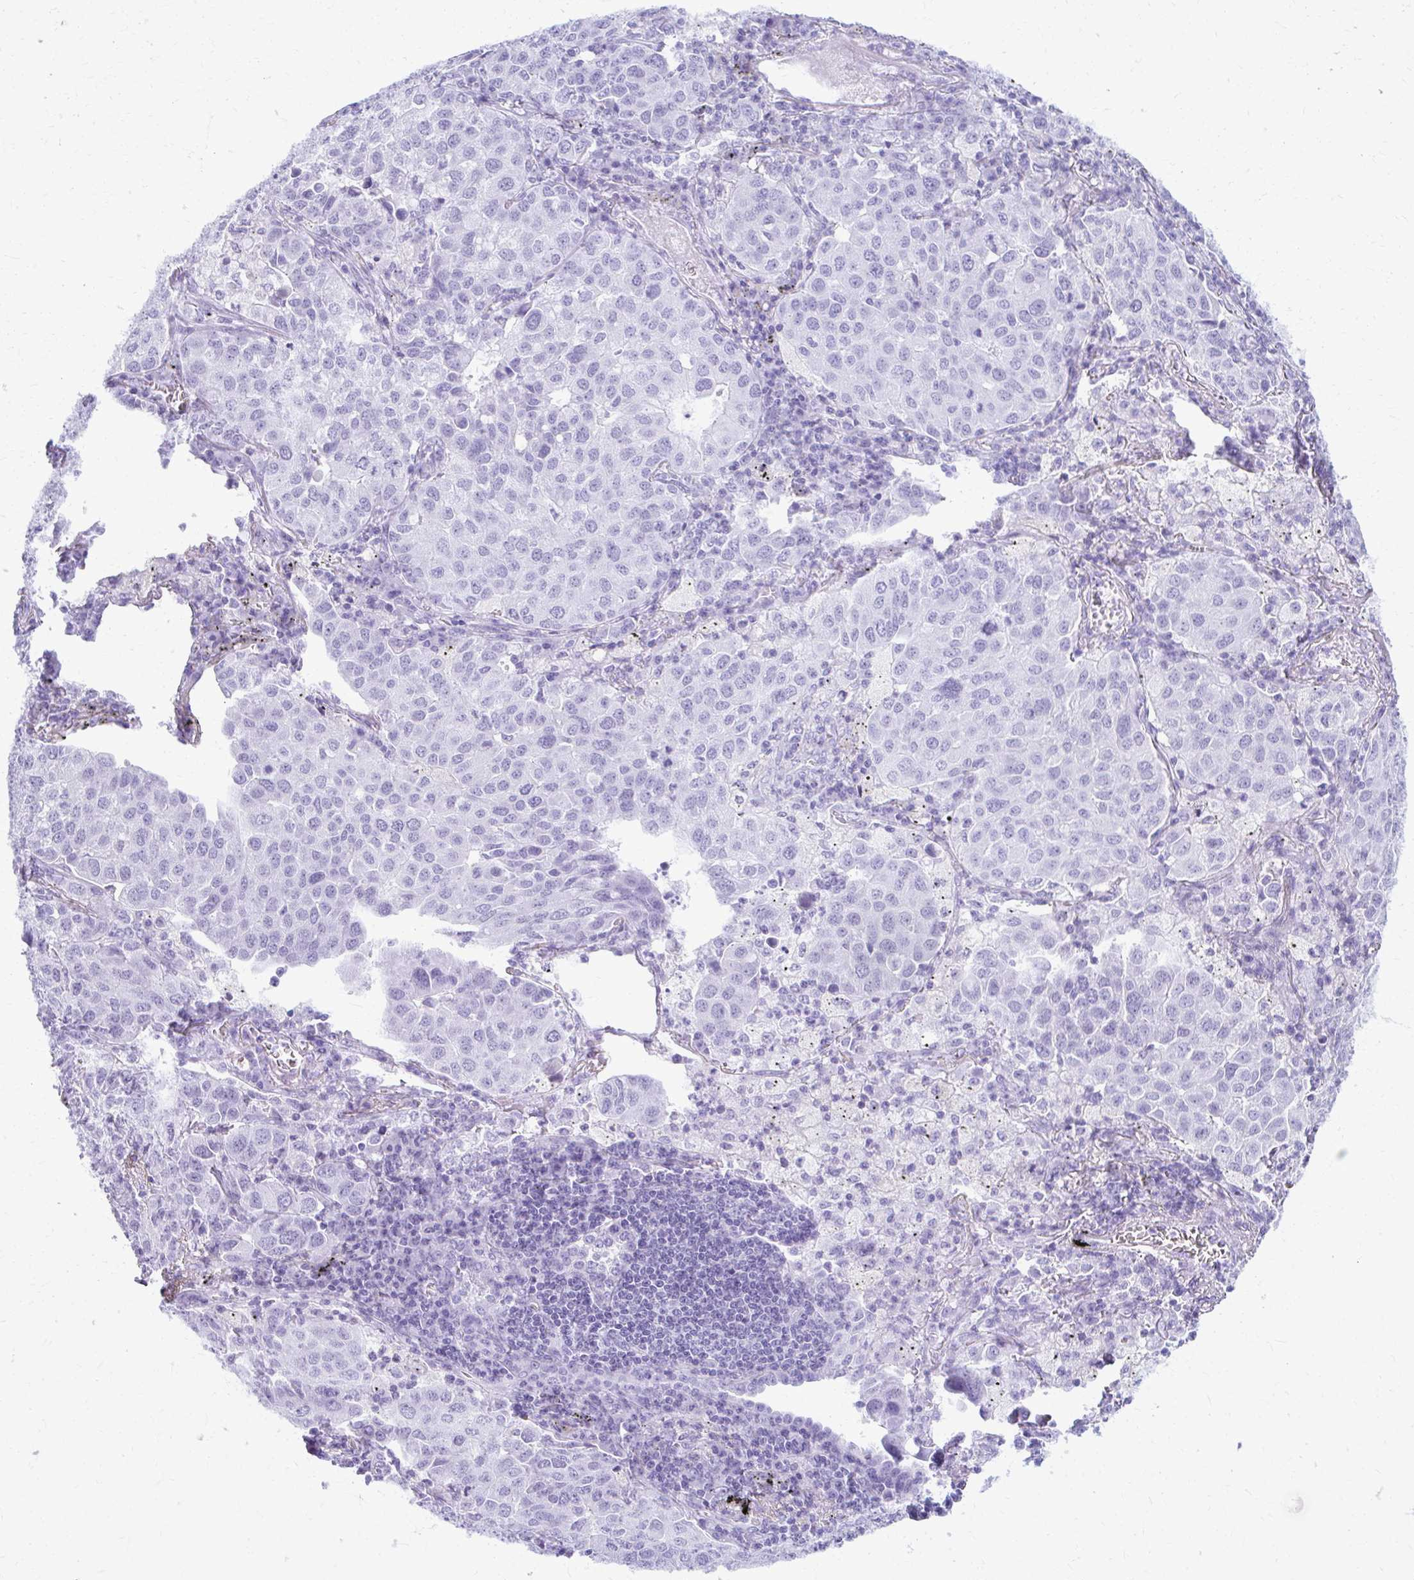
{"staining": {"intensity": "negative", "quantity": "none", "location": "none"}, "tissue": "lung cancer", "cell_type": "Tumor cells", "image_type": "cancer", "snomed": [{"axis": "morphology", "description": "Adenocarcinoma, NOS"}, {"axis": "morphology", "description": "Adenocarcinoma, metastatic, NOS"}, {"axis": "topography", "description": "Lymph node"}, {"axis": "topography", "description": "Lung"}], "caption": "Tumor cells show no significant expression in lung cancer (metastatic adenocarcinoma).", "gene": "MAF1", "patient": {"sex": "female", "age": 65}}